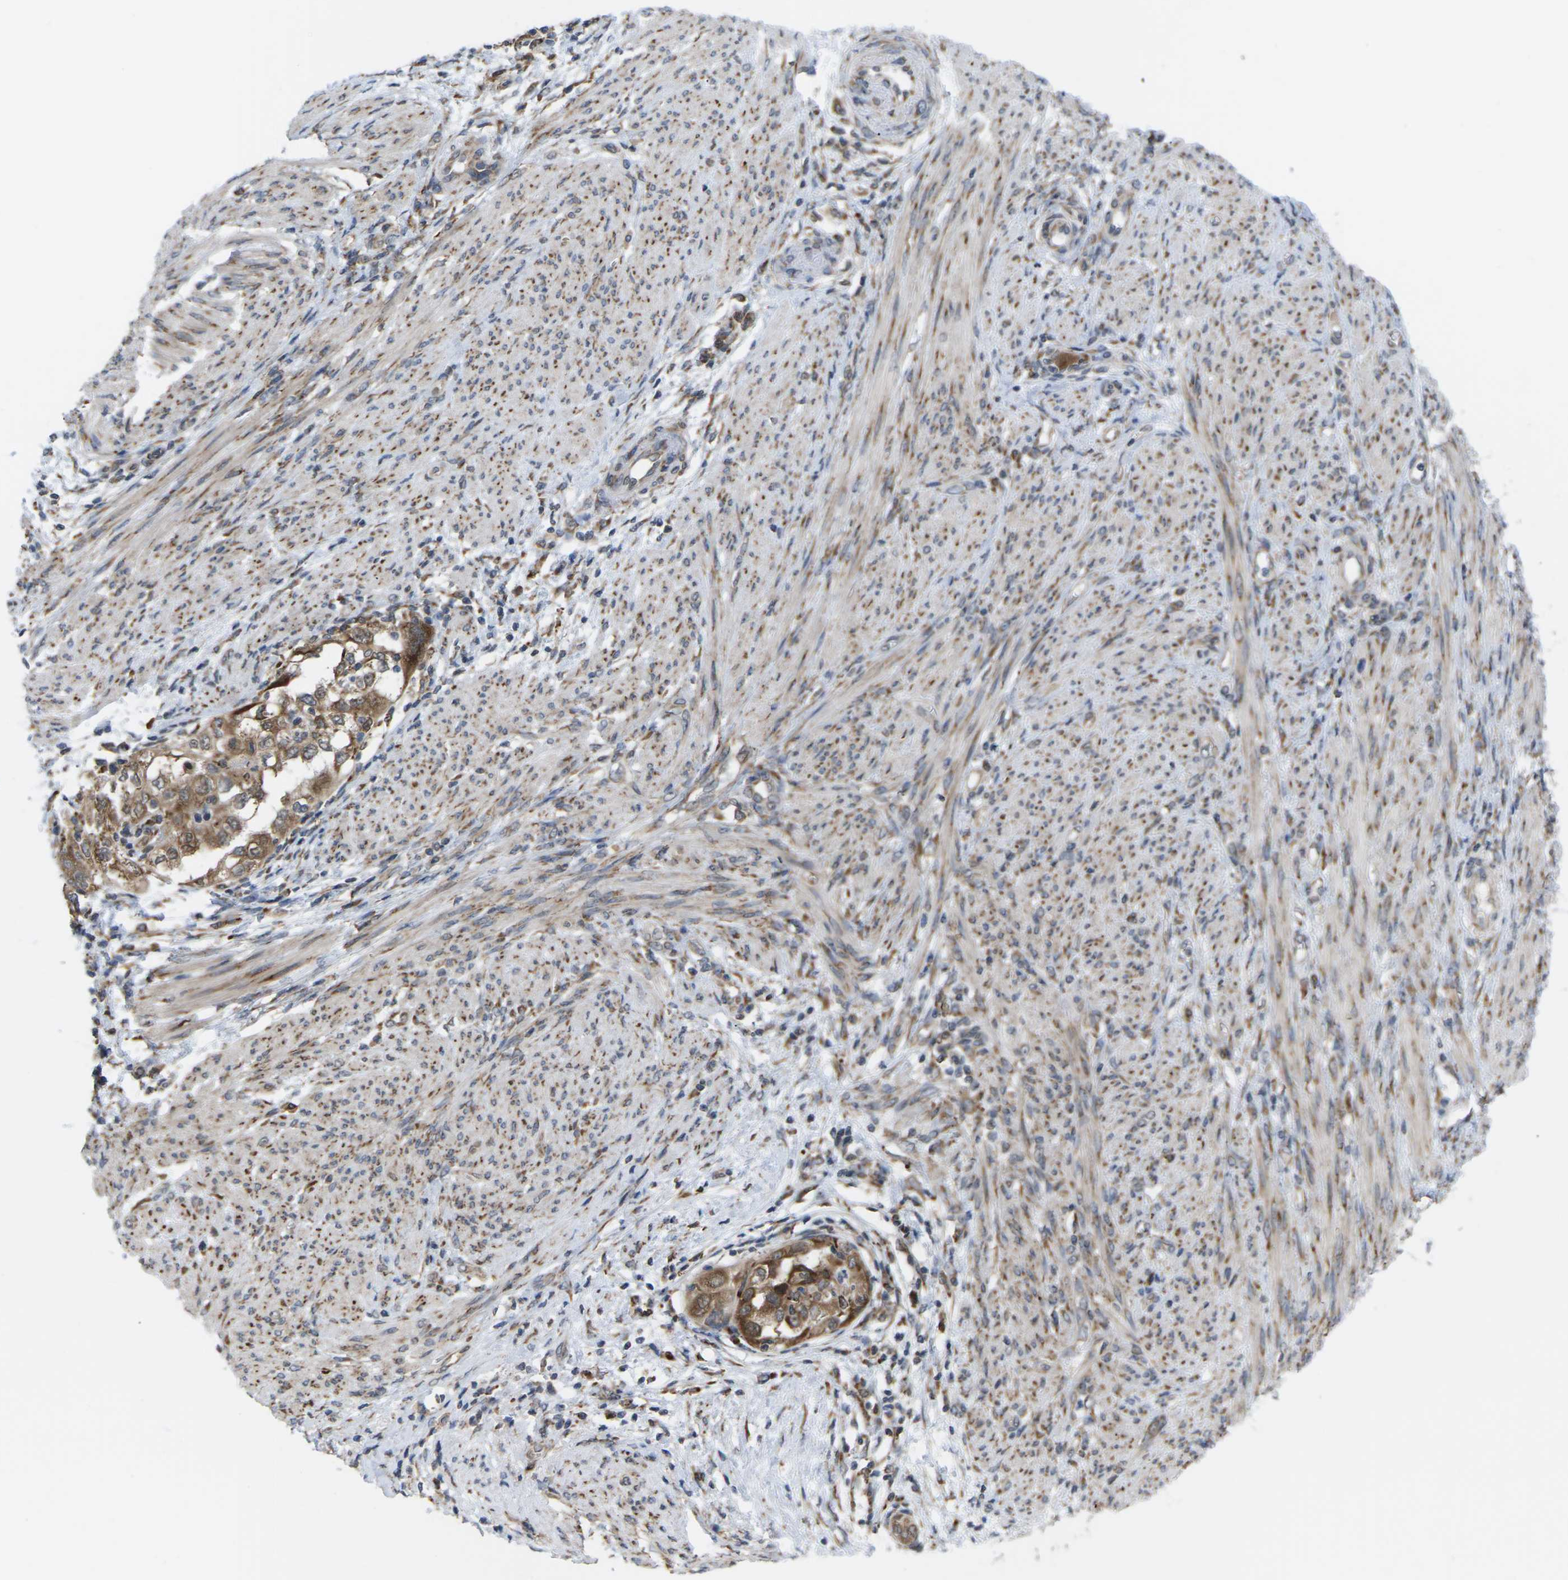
{"staining": {"intensity": "moderate", "quantity": ">75%", "location": "cytoplasmic/membranous"}, "tissue": "endometrial cancer", "cell_type": "Tumor cells", "image_type": "cancer", "snomed": [{"axis": "morphology", "description": "Adenocarcinoma, NOS"}, {"axis": "topography", "description": "Endometrium"}], "caption": "IHC photomicrograph of neoplastic tissue: human endometrial cancer stained using immunohistochemistry (IHC) exhibits medium levels of moderate protein expression localized specifically in the cytoplasmic/membranous of tumor cells, appearing as a cytoplasmic/membranous brown color.", "gene": "PDZK1IP1", "patient": {"sex": "female", "age": 85}}